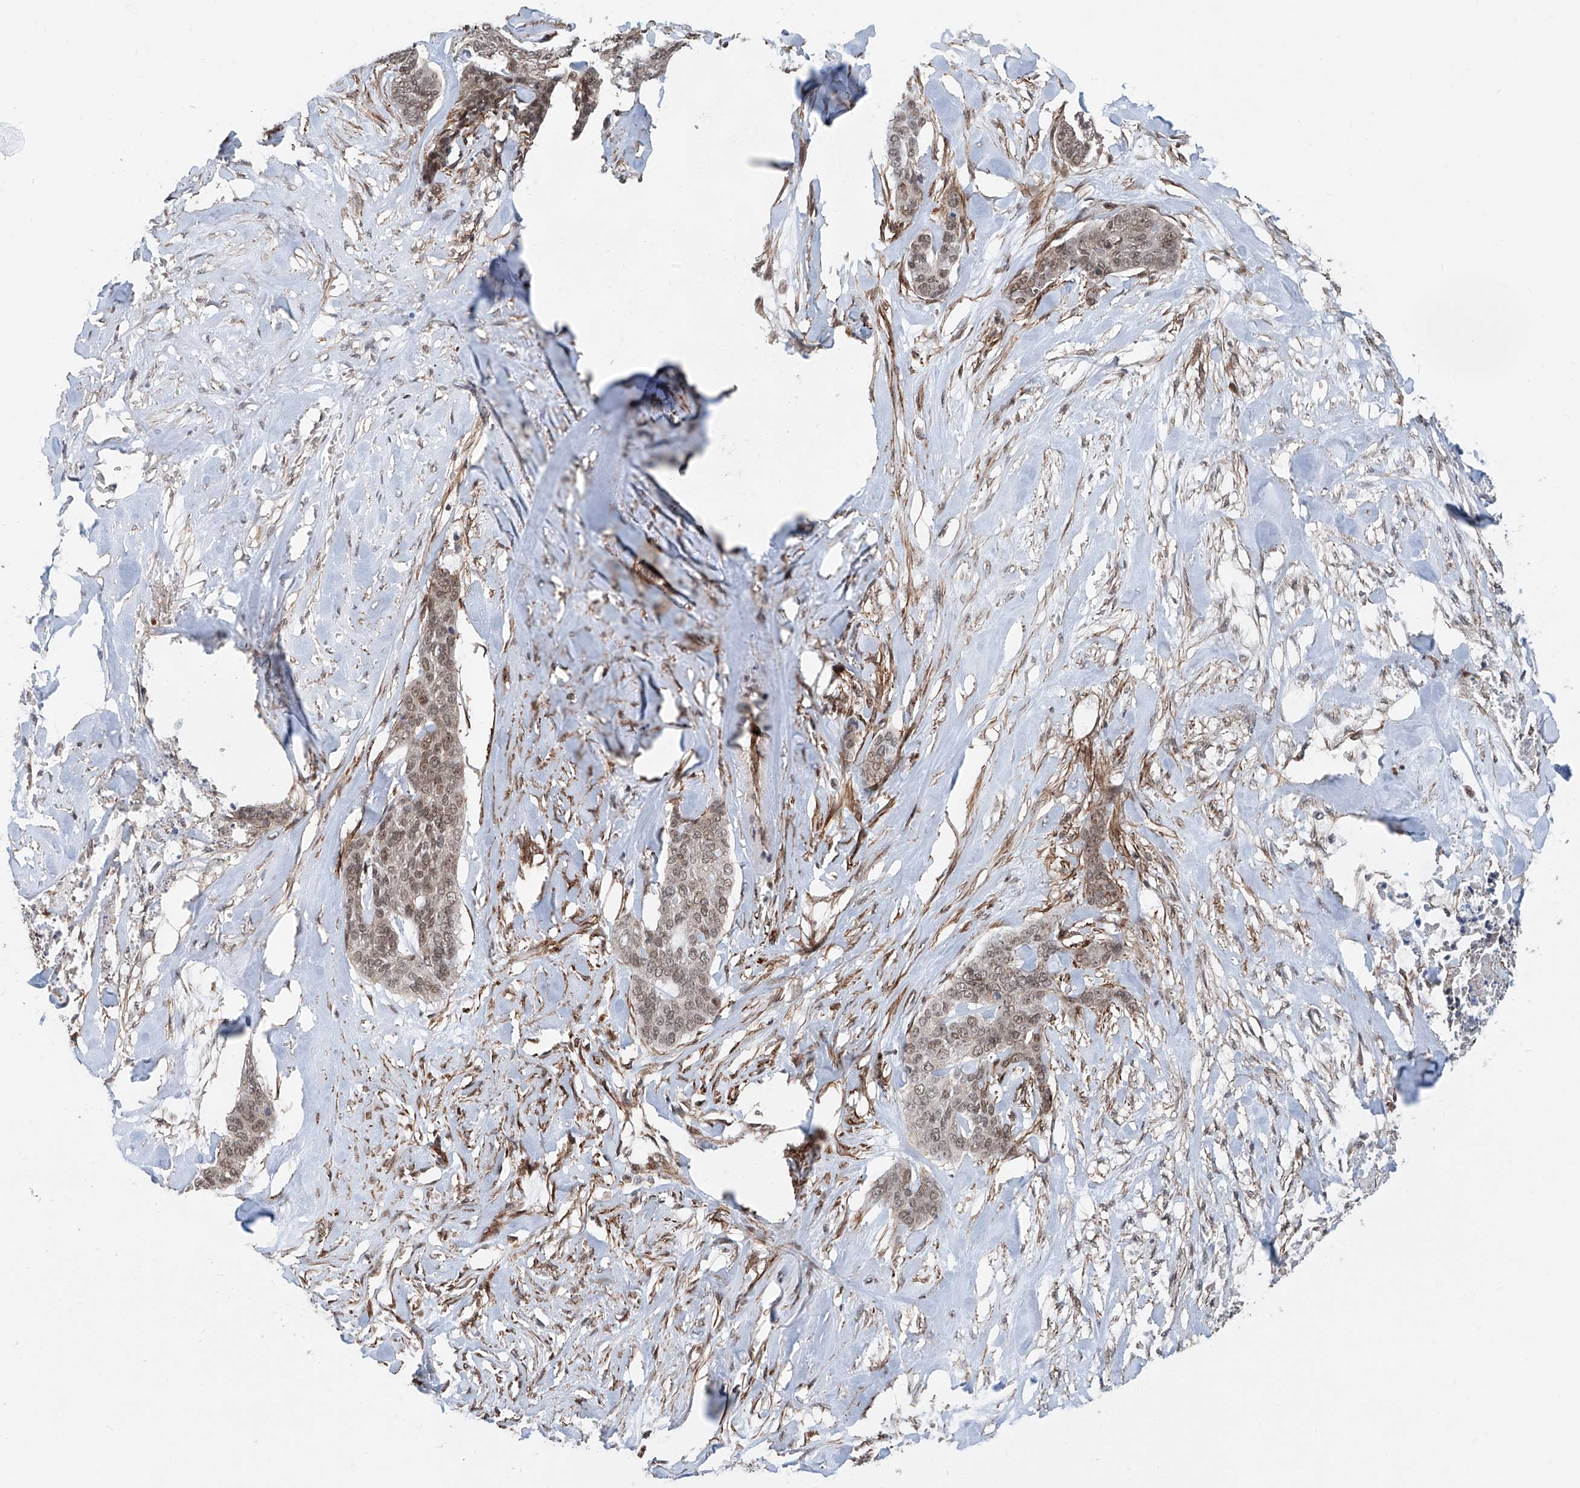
{"staining": {"intensity": "weak", "quantity": "25%-75%", "location": "nuclear"}, "tissue": "skin cancer", "cell_type": "Tumor cells", "image_type": "cancer", "snomed": [{"axis": "morphology", "description": "Basal cell carcinoma"}, {"axis": "topography", "description": "Skin"}], "caption": "This micrograph displays immunohistochemistry staining of human basal cell carcinoma (skin), with low weak nuclear expression in approximately 25%-75% of tumor cells.", "gene": "SDE2", "patient": {"sex": "female", "age": 64}}